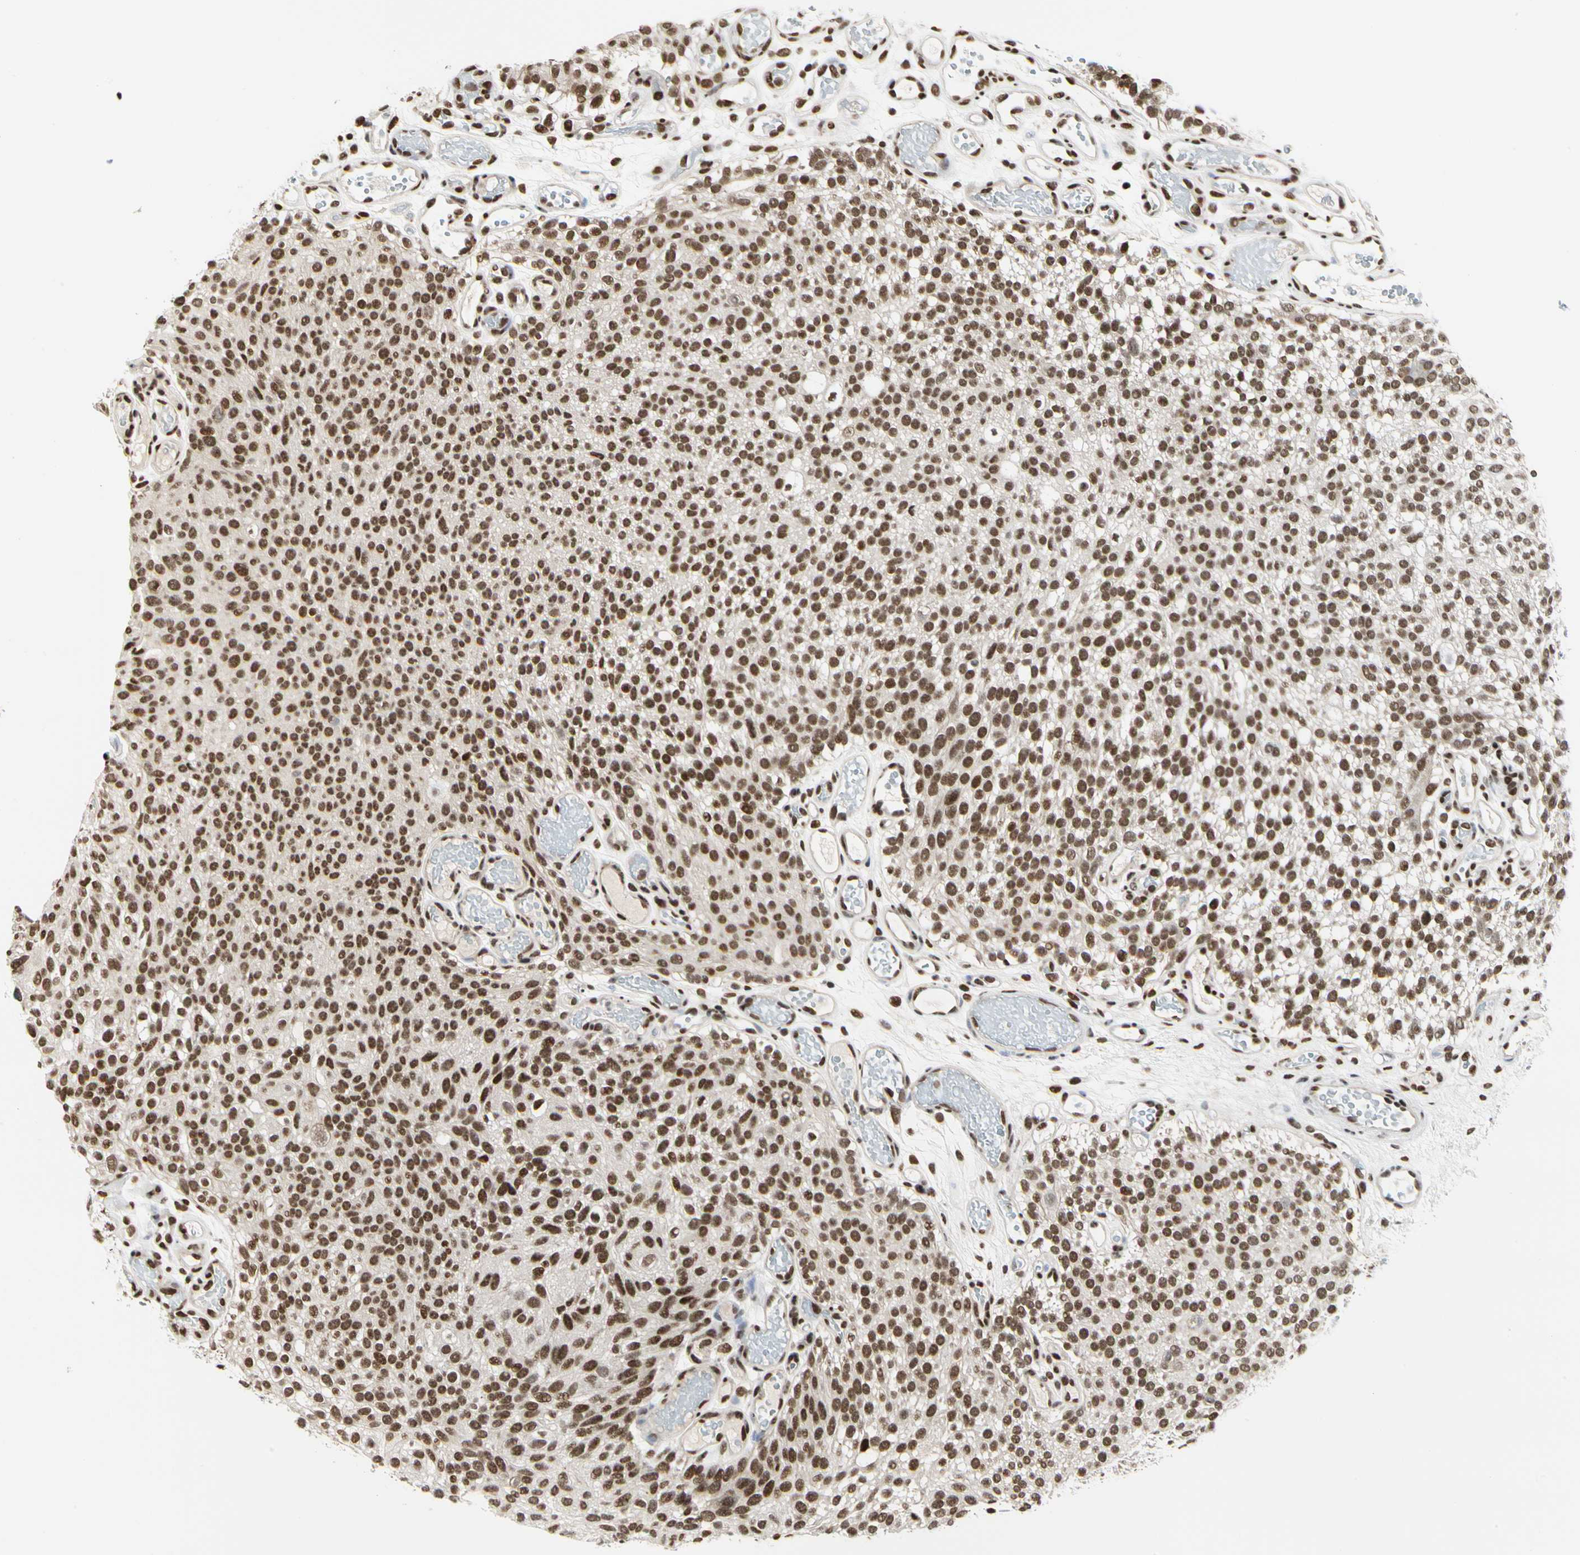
{"staining": {"intensity": "strong", "quantity": ">75%", "location": "nuclear"}, "tissue": "urothelial cancer", "cell_type": "Tumor cells", "image_type": "cancer", "snomed": [{"axis": "morphology", "description": "Urothelial carcinoma, Low grade"}, {"axis": "topography", "description": "Urinary bladder"}], "caption": "Protein analysis of low-grade urothelial carcinoma tissue demonstrates strong nuclear positivity in approximately >75% of tumor cells. Using DAB (3,3'-diaminobenzidine) (brown) and hematoxylin (blue) stains, captured at high magnification using brightfield microscopy.", "gene": "PRMT3", "patient": {"sex": "male", "age": 78}}